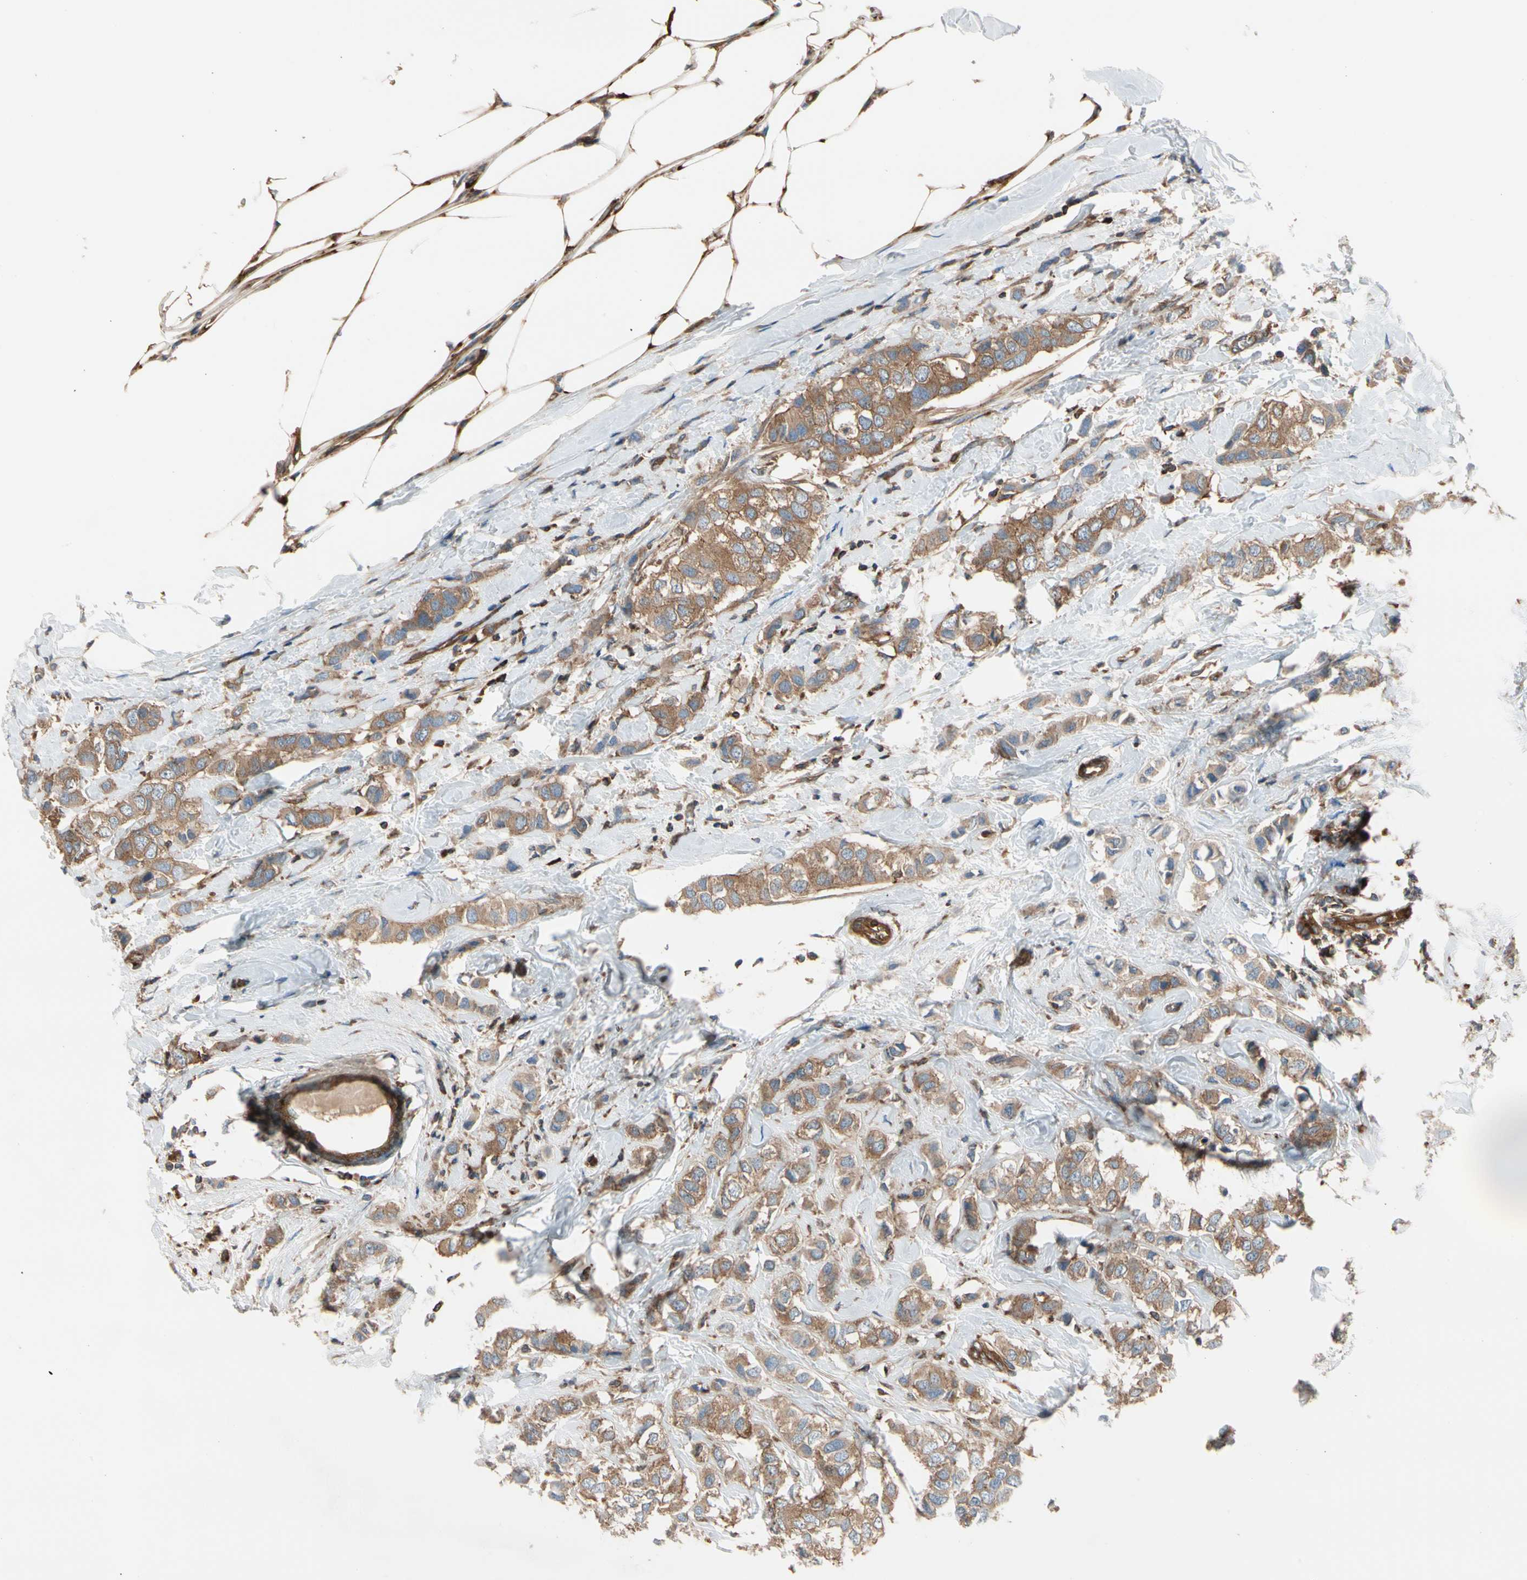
{"staining": {"intensity": "moderate", "quantity": ">75%", "location": "cytoplasmic/membranous"}, "tissue": "breast cancer", "cell_type": "Tumor cells", "image_type": "cancer", "snomed": [{"axis": "morphology", "description": "Duct carcinoma"}, {"axis": "topography", "description": "Breast"}], "caption": "A high-resolution histopathology image shows immunohistochemistry (IHC) staining of breast cancer, which displays moderate cytoplasmic/membranous staining in about >75% of tumor cells.", "gene": "ROCK1", "patient": {"sex": "female", "age": 50}}